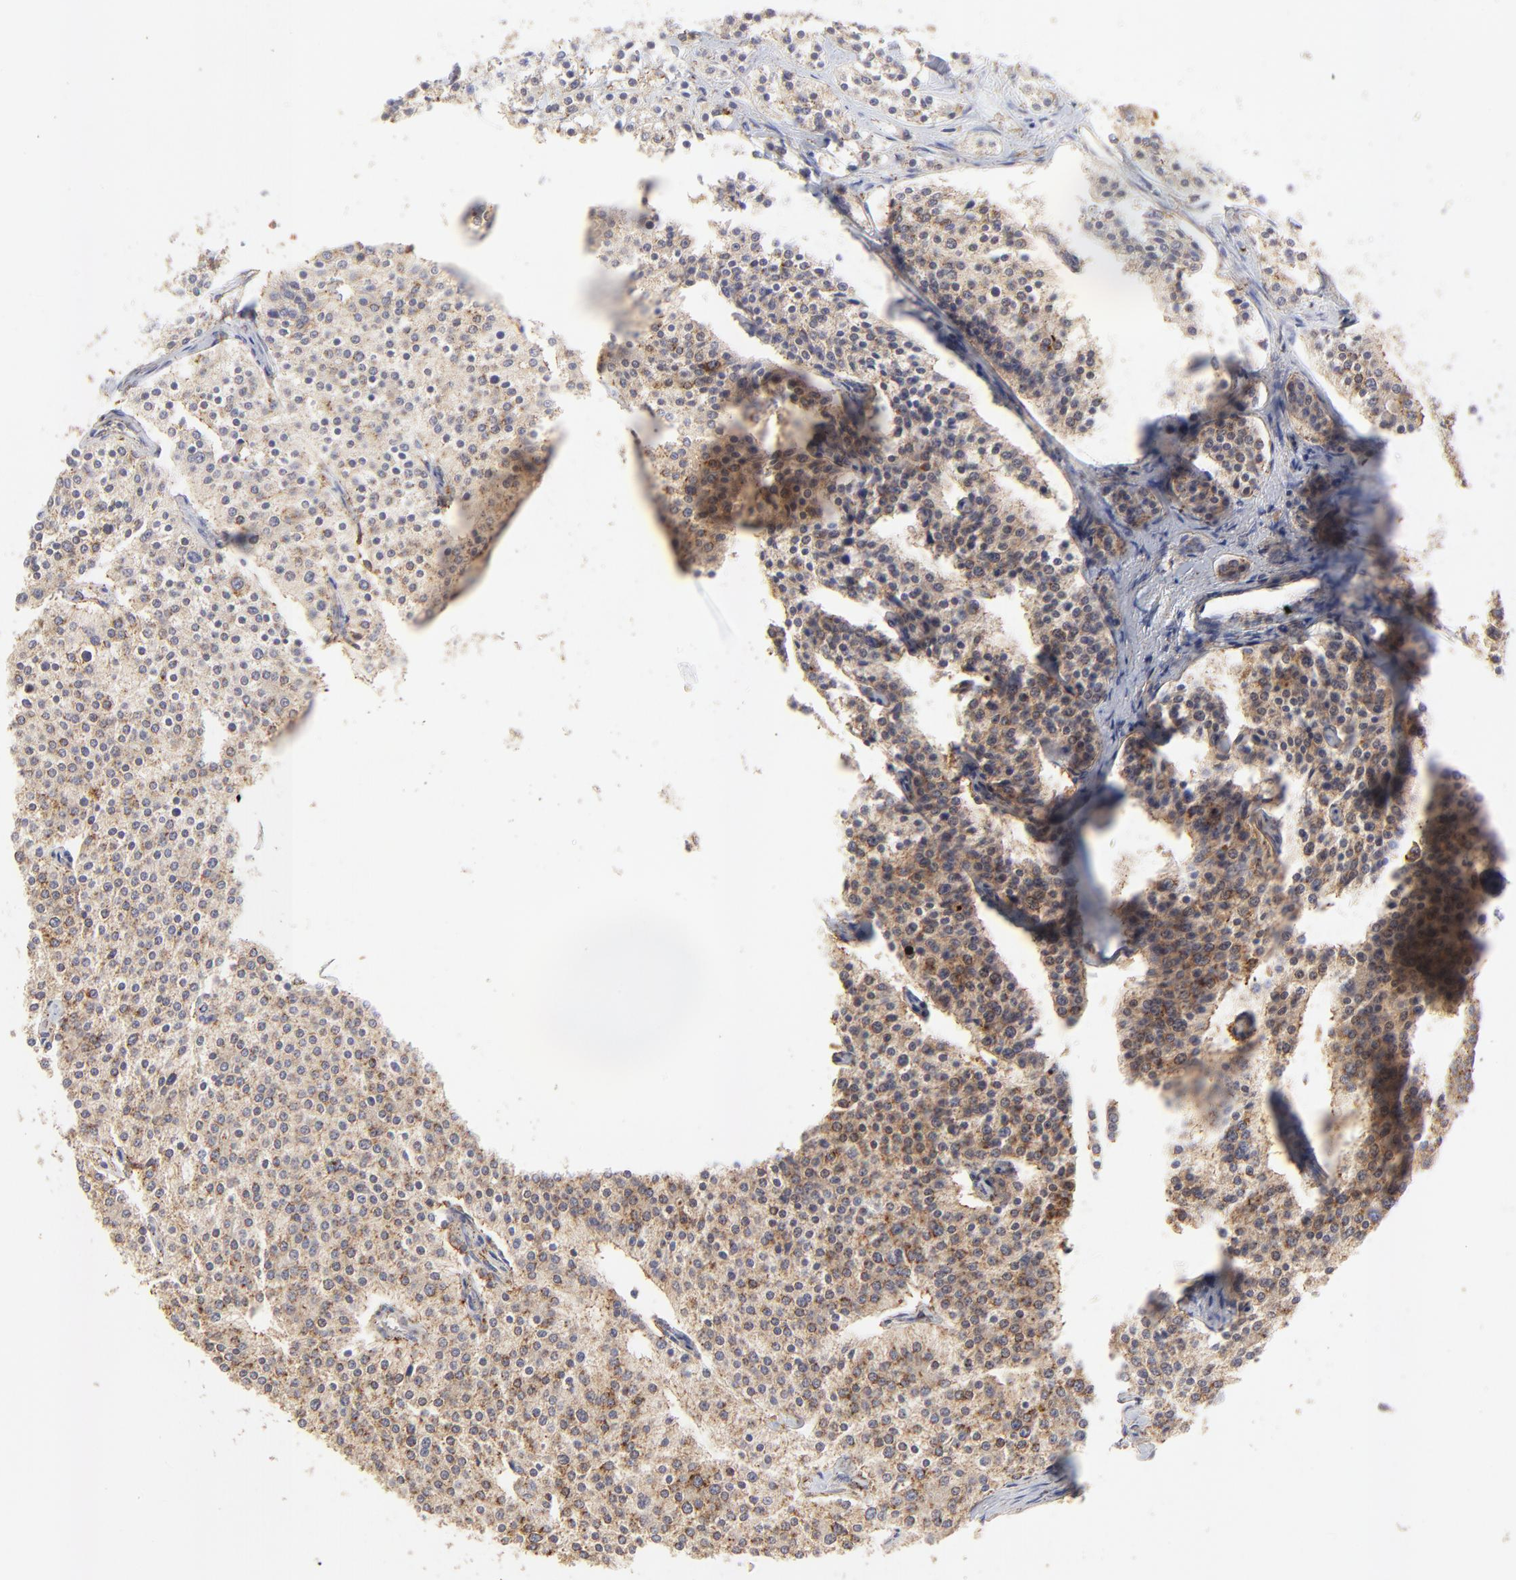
{"staining": {"intensity": "moderate", "quantity": ">75%", "location": "cytoplasmic/membranous"}, "tissue": "carcinoid", "cell_type": "Tumor cells", "image_type": "cancer", "snomed": [{"axis": "morphology", "description": "Carcinoid, malignant, NOS"}, {"axis": "topography", "description": "Small intestine"}], "caption": "Carcinoid stained with DAB (3,3'-diaminobenzidine) IHC shows medium levels of moderate cytoplasmic/membranous positivity in approximately >75% of tumor cells. The staining was performed using DAB, with brown indicating positive protein expression. Nuclei are stained blue with hematoxylin.", "gene": "LHFPL1", "patient": {"sex": "male", "age": 63}}